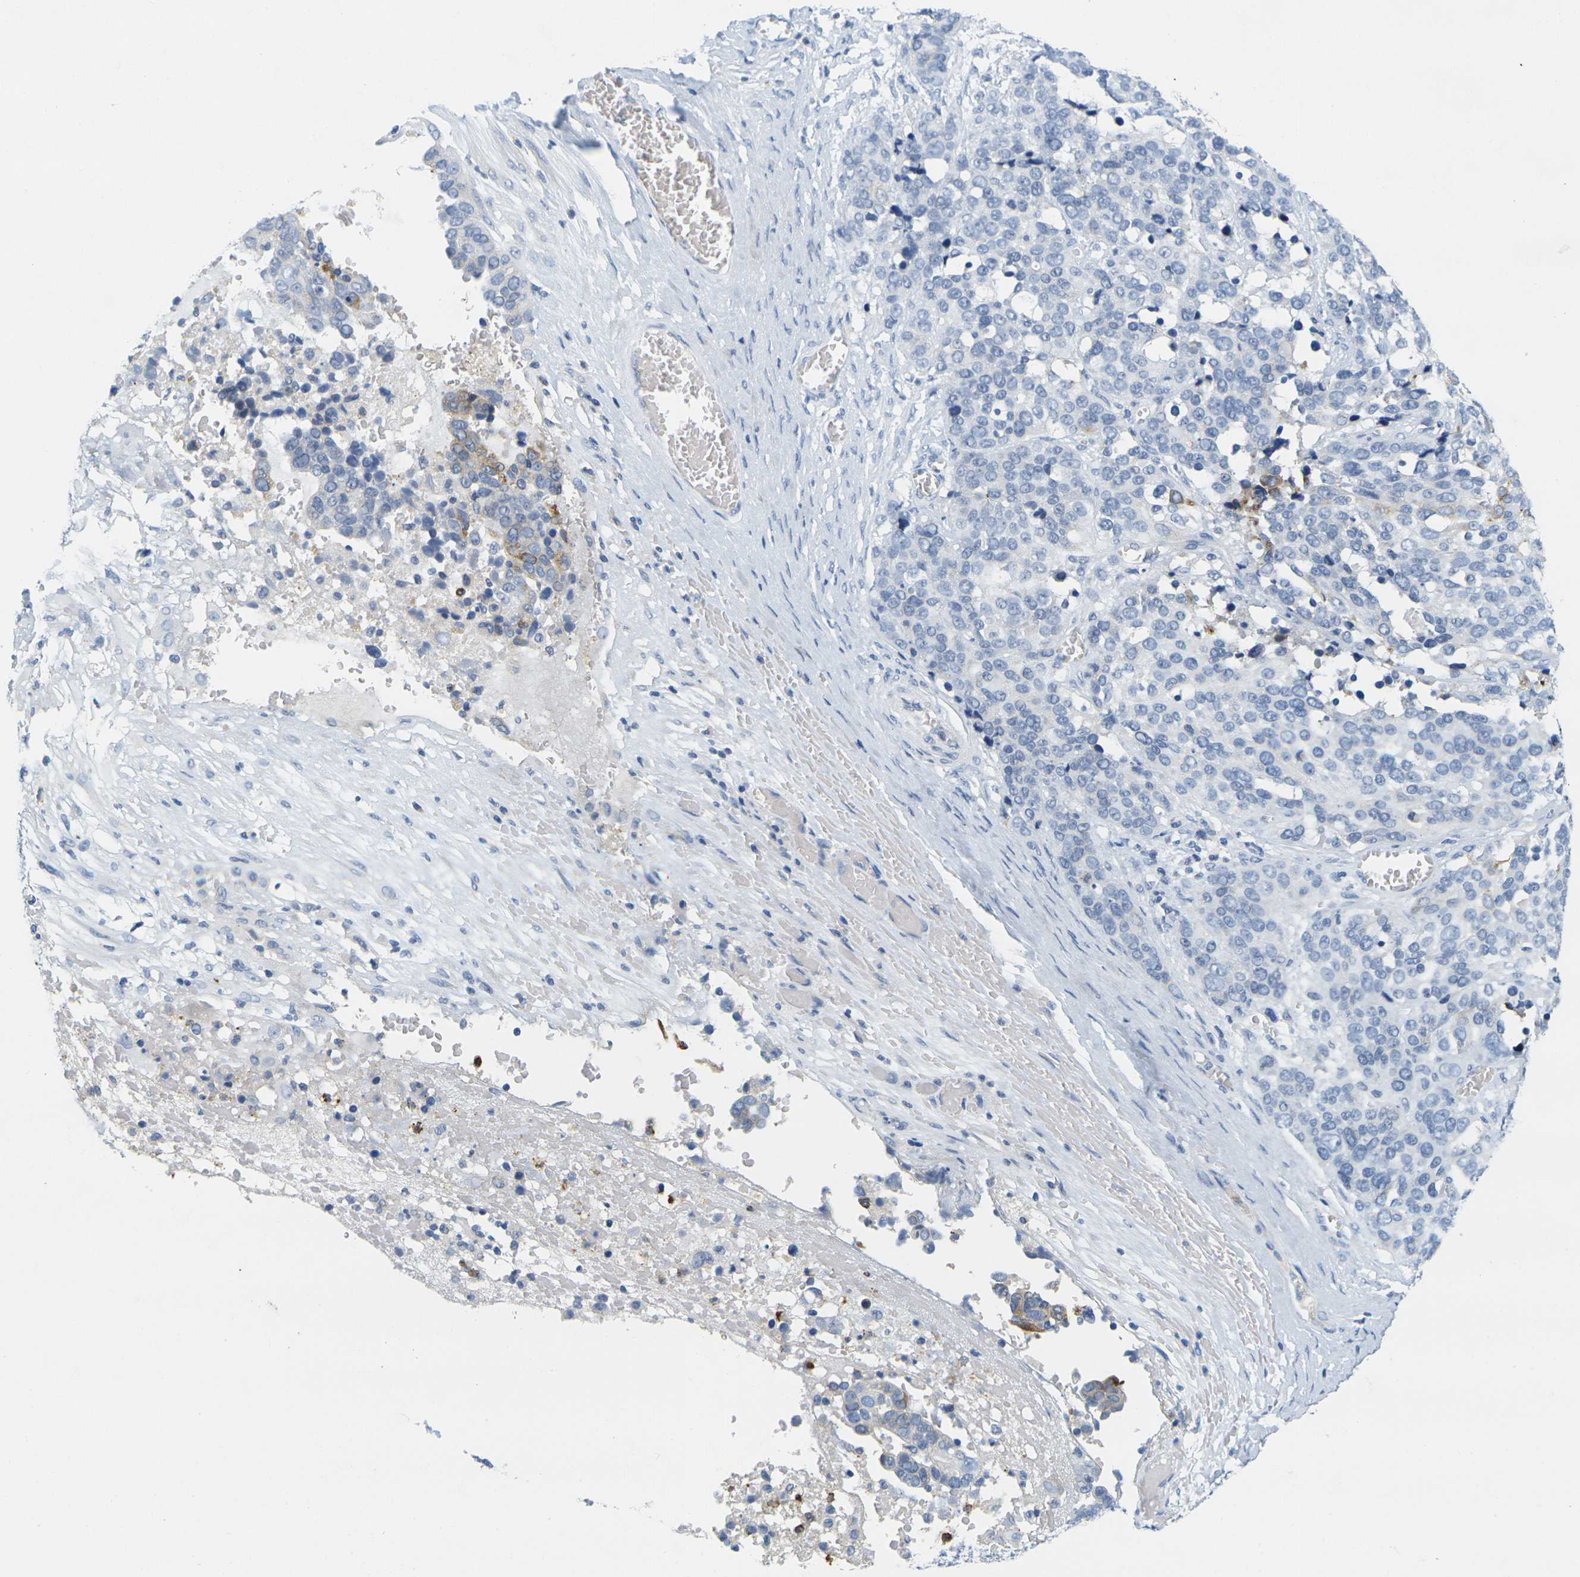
{"staining": {"intensity": "negative", "quantity": "none", "location": "none"}, "tissue": "ovarian cancer", "cell_type": "Tumor cells", "image_type": "cancer", "snomed": [{"axis": "morphology", "description": "Cystadenocarcinoma, serous, NOS"}, {"axis": "topography", "description": "Ovary"}], "caption": "Immunohistochemistry (IHC) histopathology image of neoplastic tissue: human ovarian cancer (serous cystadenocarcinoma) stained with DAB (3,3'-diaminobenzidine) shows no significant protein positivity in tumor cells.", "gene": "KLK5", "patient": {"sex": "female", "age": 44}}